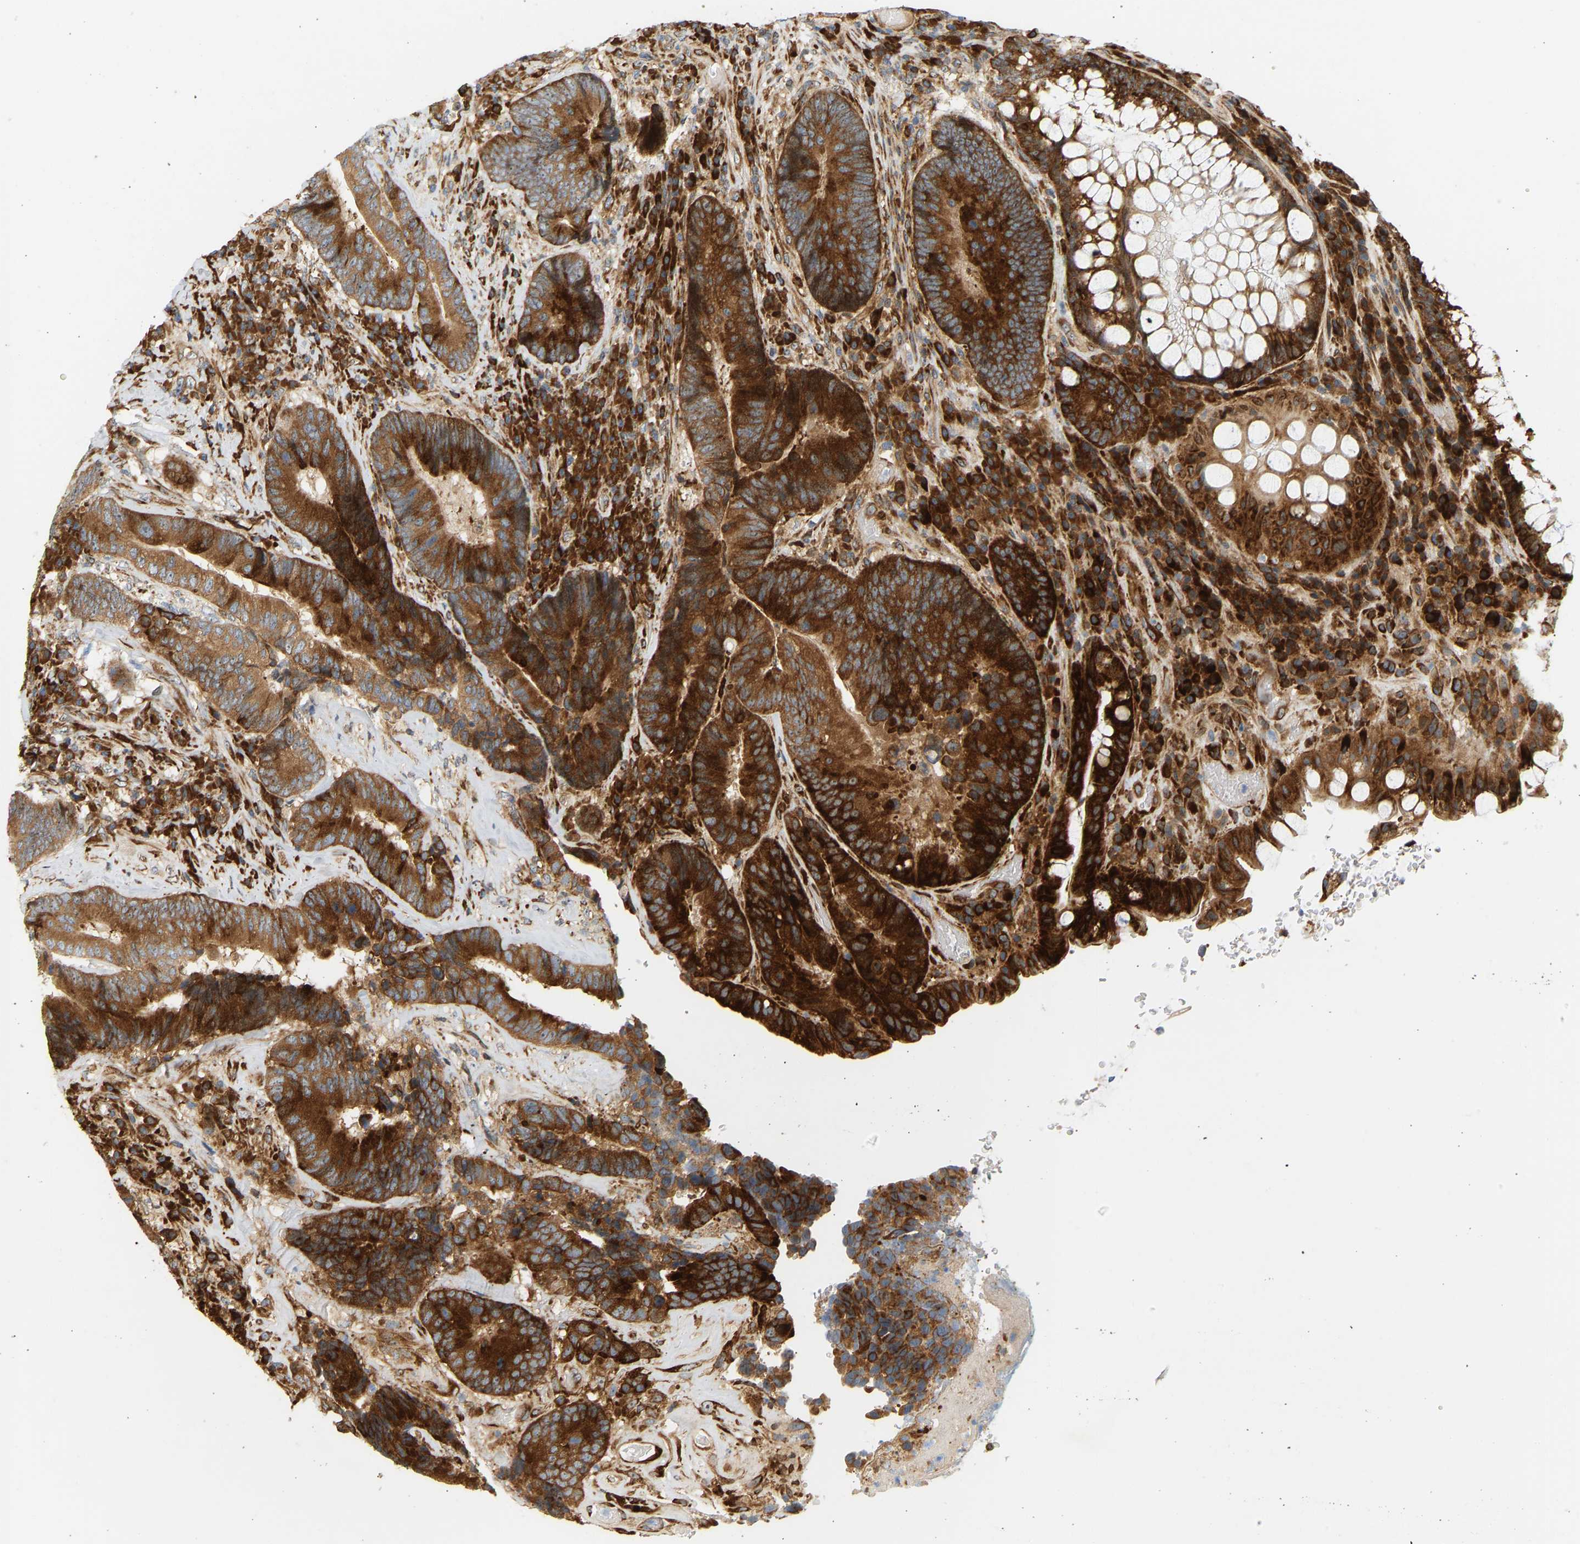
{"staining": {"intensity": "strong", "quantity": ">75%", "location": "cytoplasmic/membranous"}, "tissue": "colorectal cancer", "cell_type": "Tumor cells", "image_type": "cancer", "snomed": [{"axis": "morphology", "description": "Adenocarcinoma, NOS"}, {"axis": "topography", "description": "Rectum"}], "caption": "About >75% of tumor cells in colorectal adenocarcinoma display strong cytoplasmic/membranous protein expression as visualized by brown immunohistochemical staining.", "gene": "RPS14", "patient": {"sex": "female", "age": 89}}